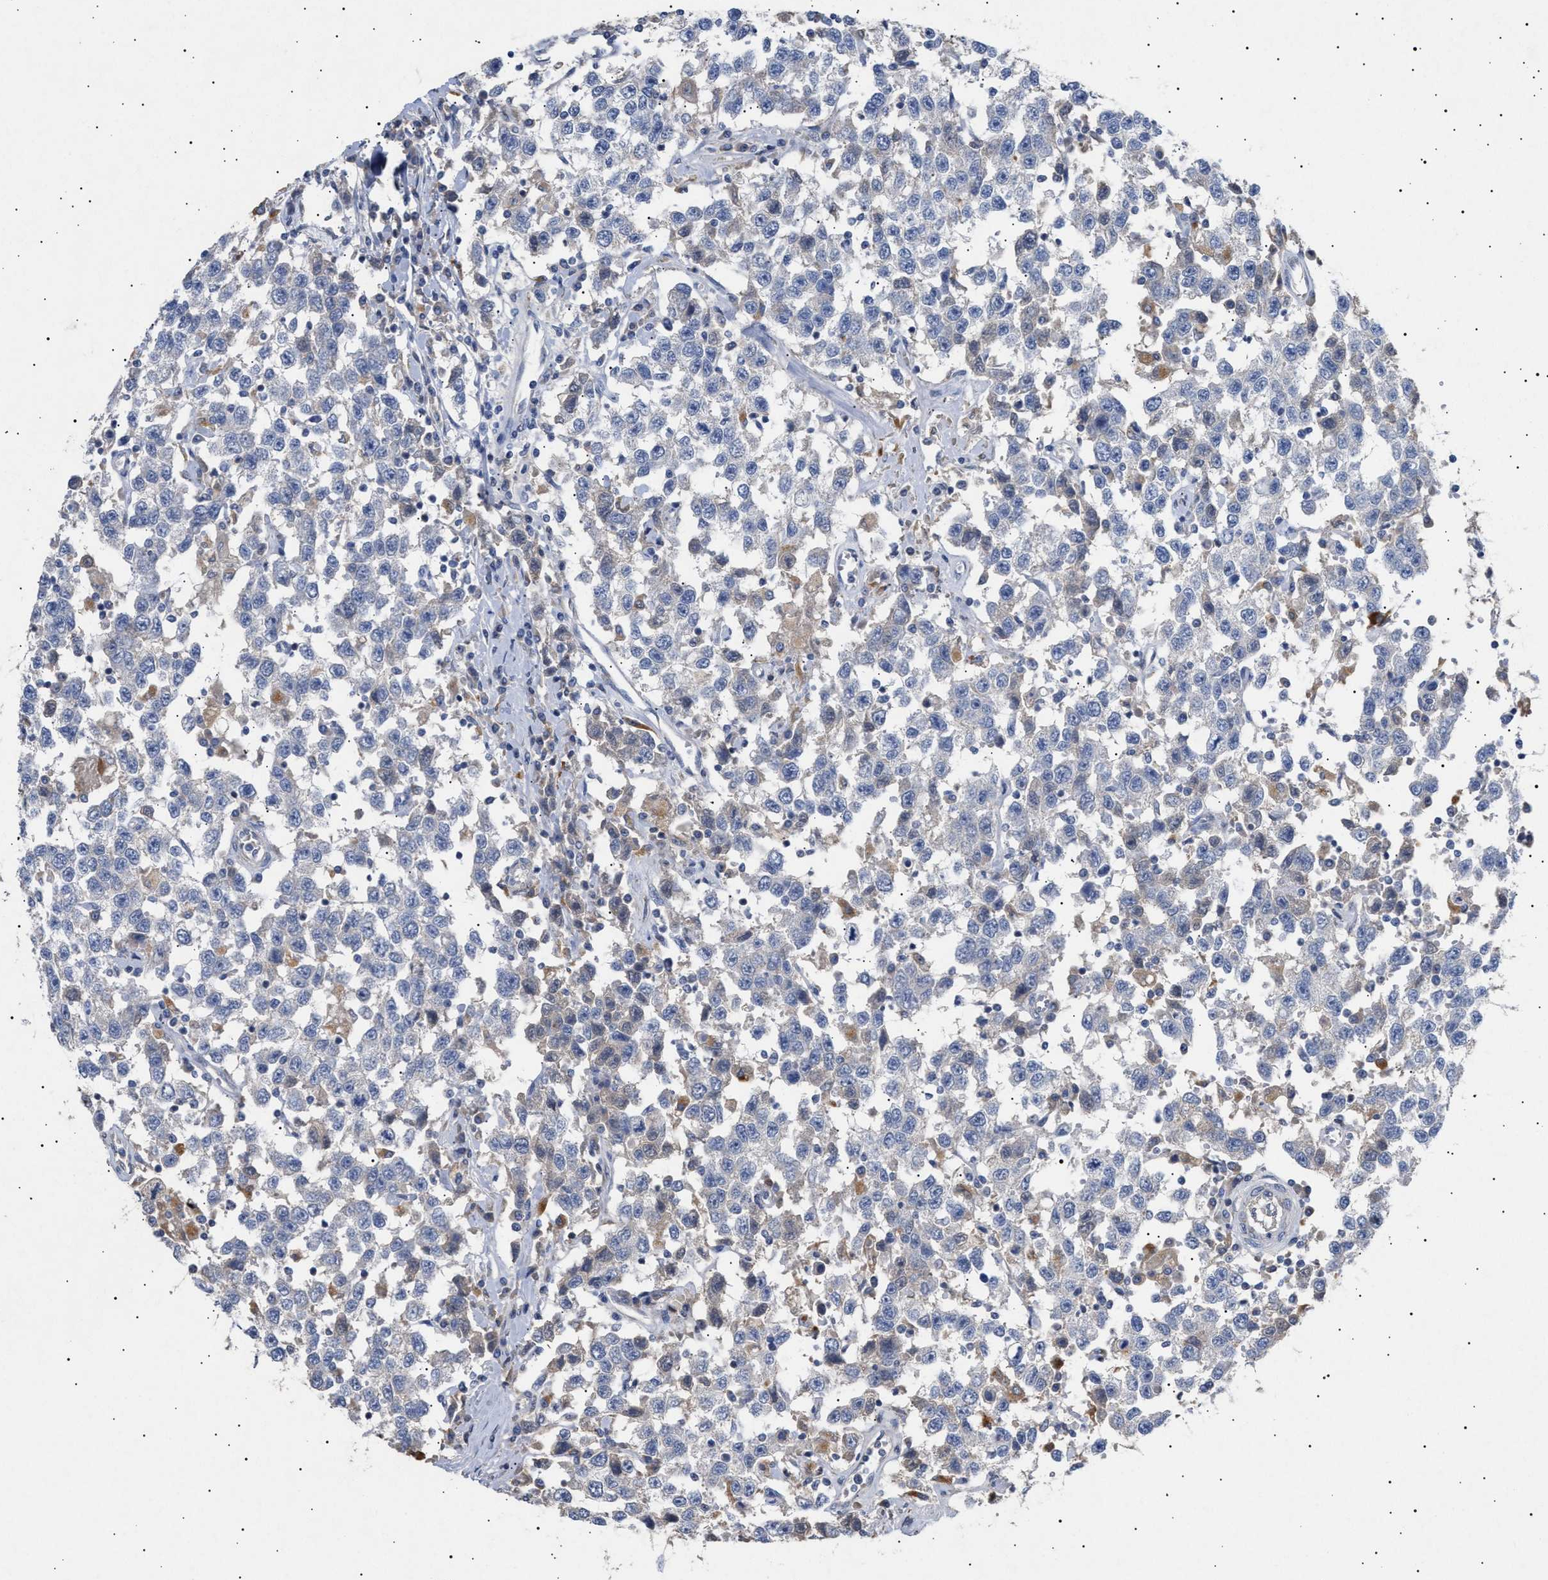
{"staining": {"intensity": "negative", "quantity": "none", "location": "none"}, "tissue": "testis cancer", "cell_type": "Tumor cells", "image_type": "cancer", "snomed": [{"axis": "morphology", "description": "Seminoma, NOS"}, {"axis": "topography", "description": "Testis"}], "caption": "Immunohistochemical staining of testis seminoma demonstrates no significant positivity in tumor cells.", "gene": "SIRT5", "patient": {"sex": "male", "age": 41}}